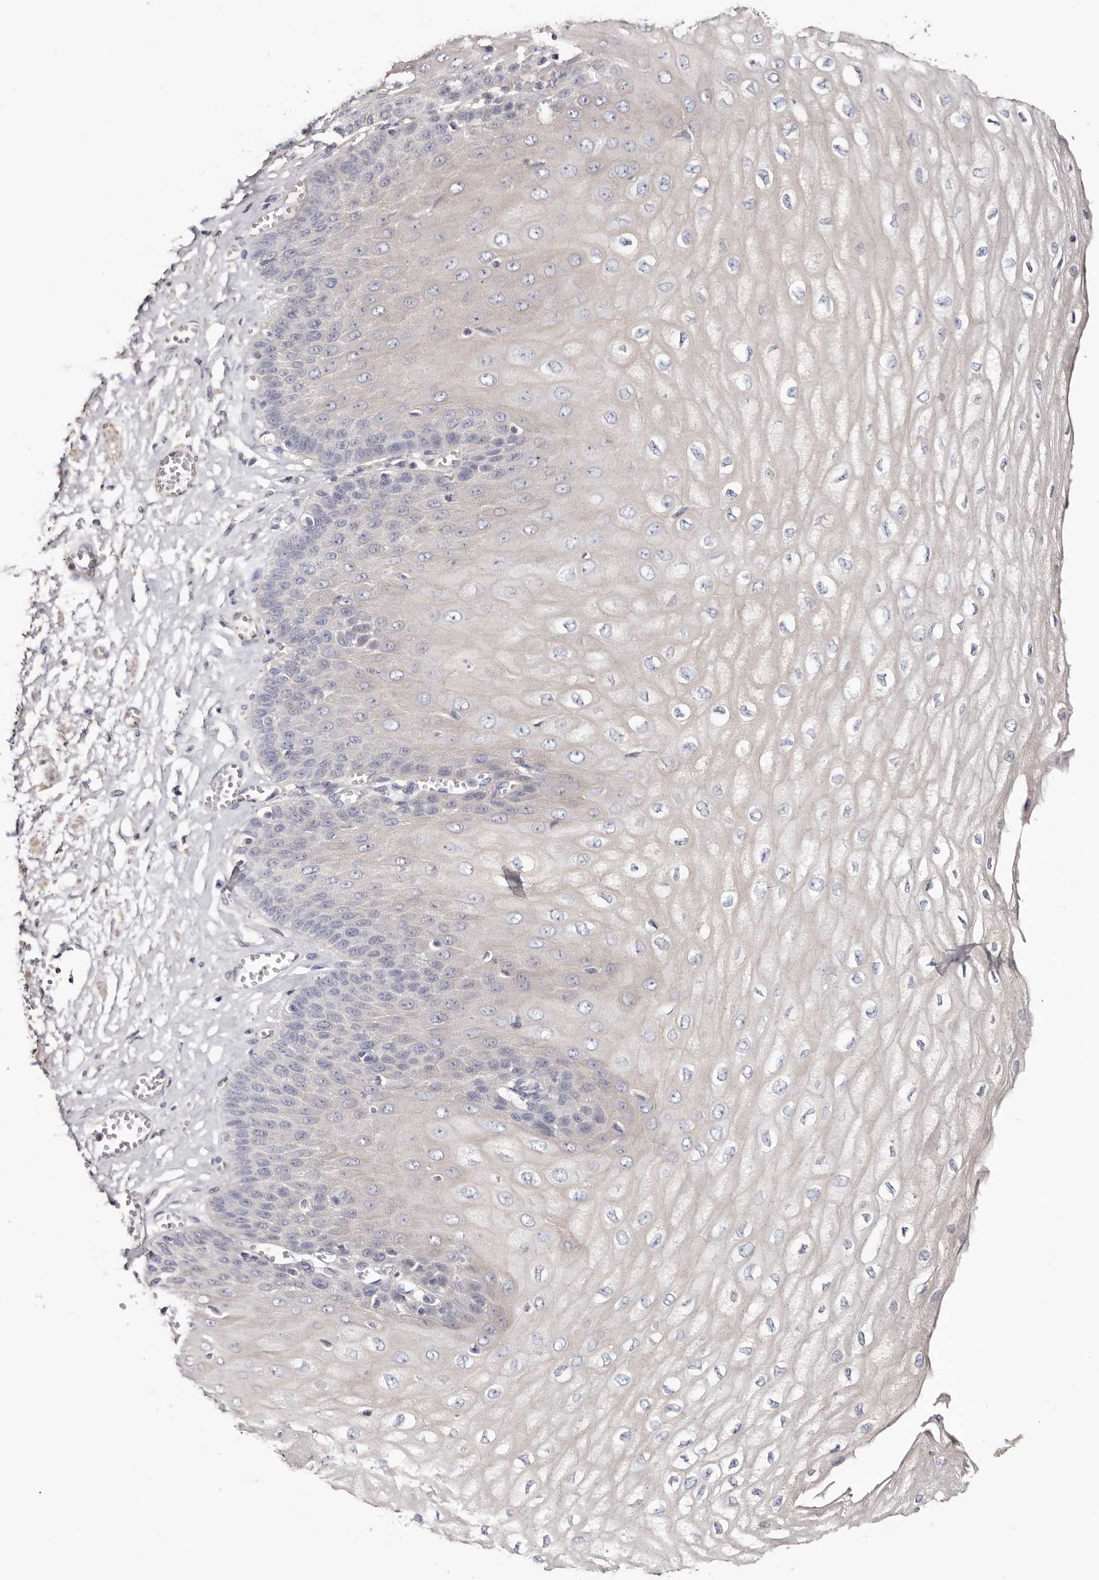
{"staining": {"intensity": "negative", "quantity": "none", "location": "none"}, "tissue": "esophagus", "cell_type": "Squamous epithelial cells", "image_type": "normal", "snomed": [{"axis": "morphology", "description": "Normal tissue, NOS"}, {"axis": "topography", "description": "Esophagus"}], "caption": "A photomicrograph of human esophagus is negative for staining in squamous epithelial cells. (DAB (3,3'-diaminobenzidine) IHC, high magnification).", "gene": "TGM2", "patient": {"sex": "male", "age": 60}}